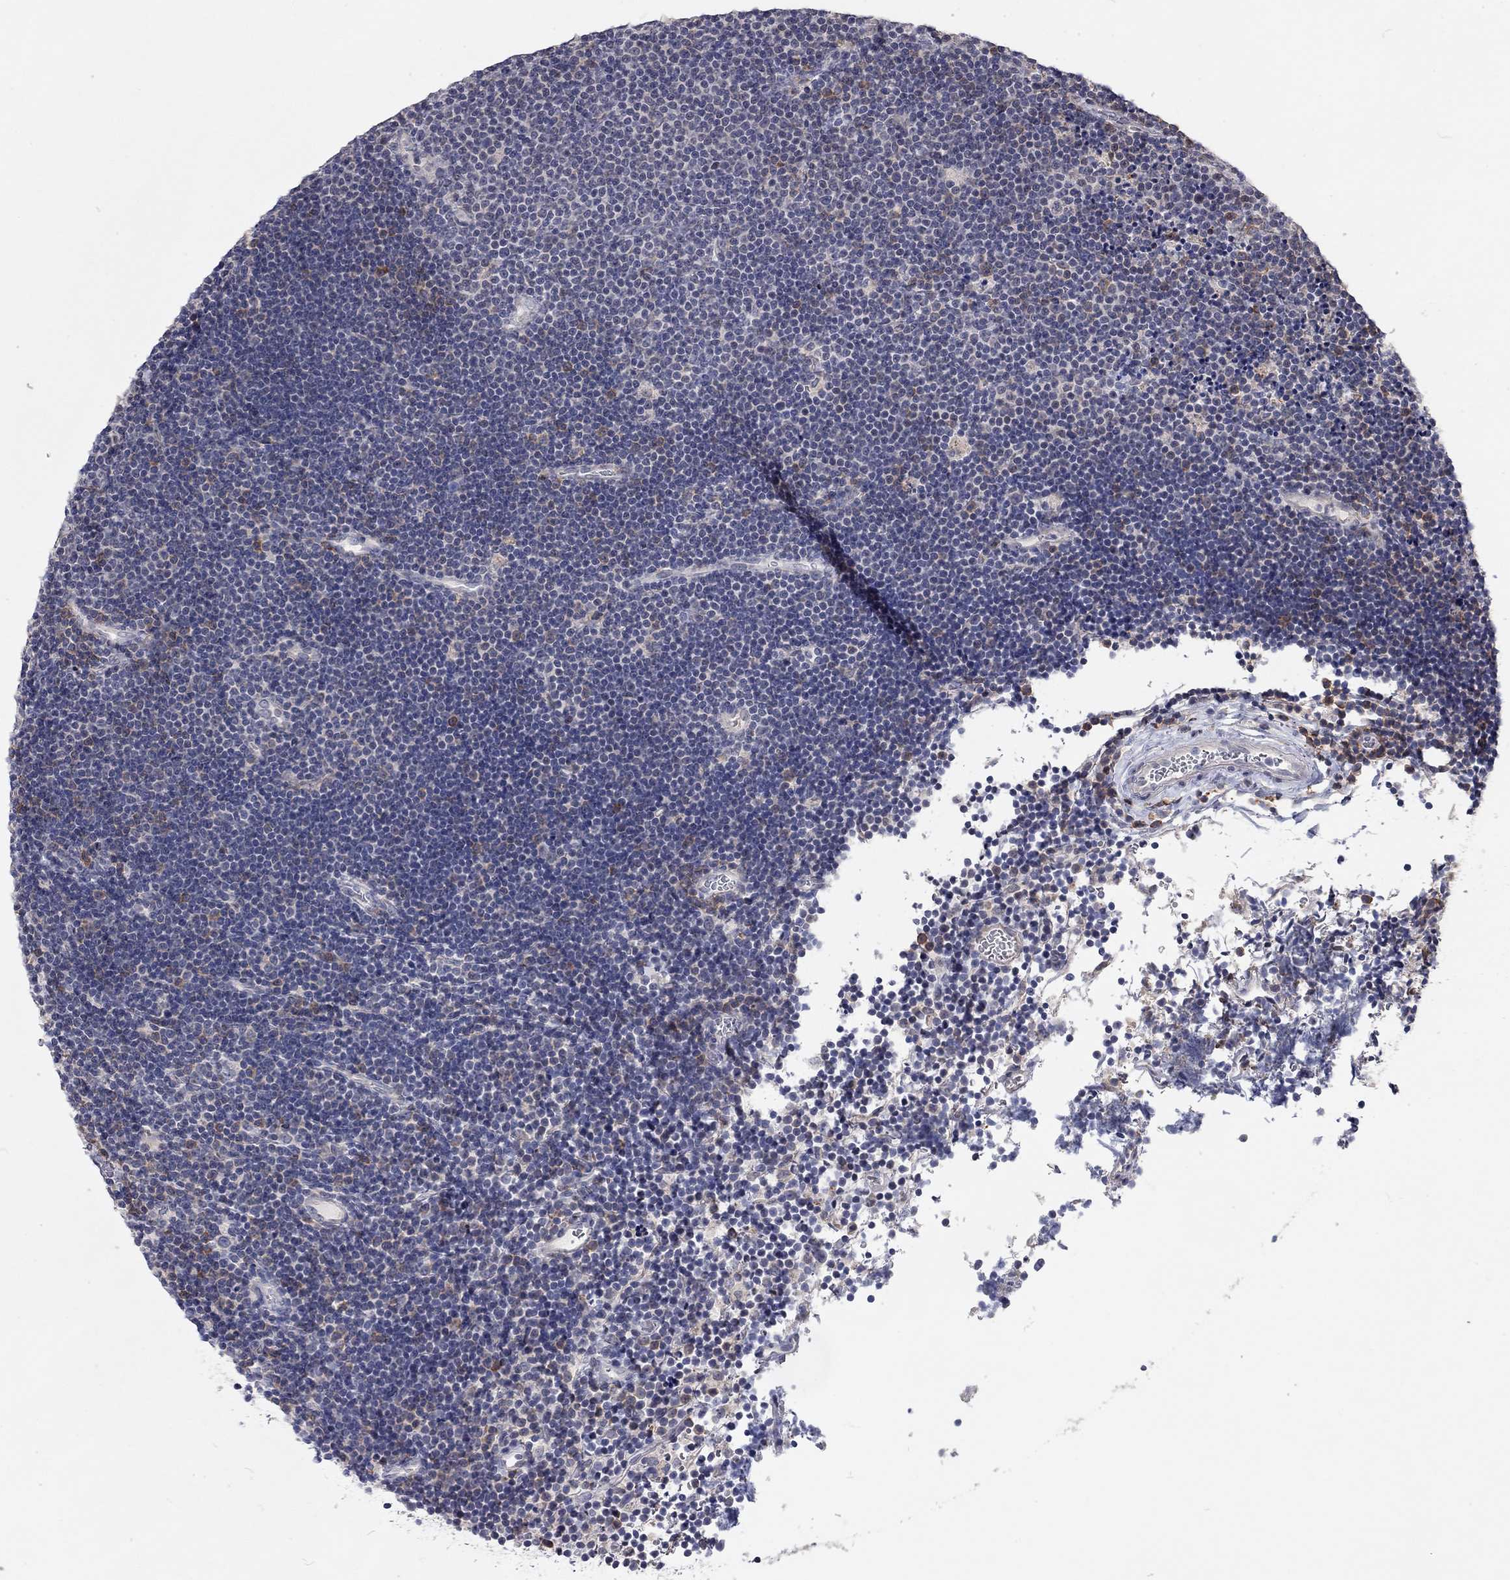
{"staining": {"intensity": "negative", "quantity": "none", "location": "none"}, "tissue": "lymphoma", "cell_type": "Tumor cells", "image_type": "cancer", "snomed": [{"axis": "morphology", "description": "Malignant lymphoma, non-Hodgkin's type, Low grade"}, {"axis": "topography", "description": "Brain"}], "caption": "Protein analysis of lymphoma exhibits no significant expression in tumor cells.", "gene": "XAGE2", "patient": {"sex": "female", "age": 66}}